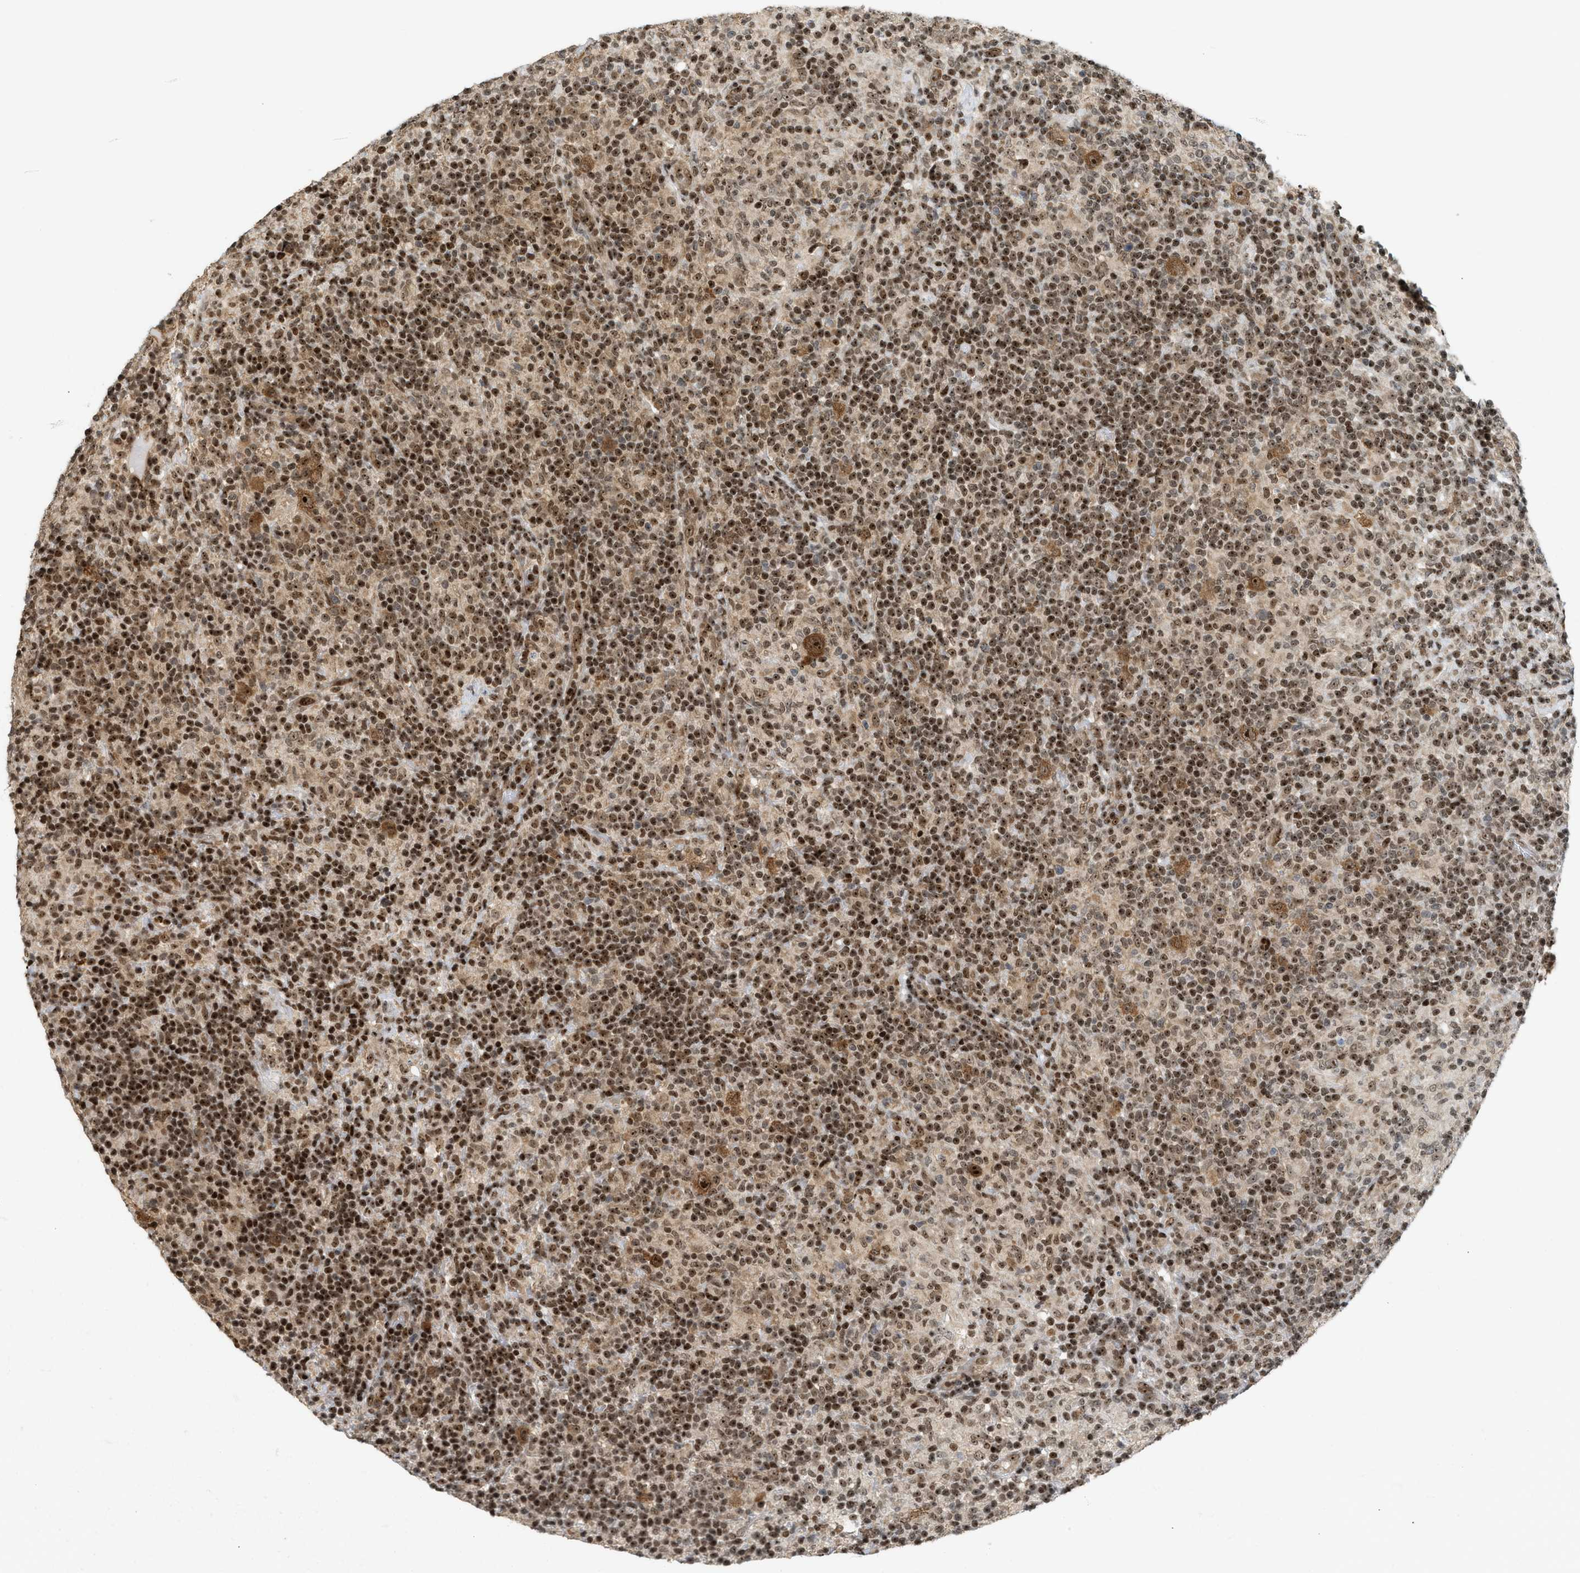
{"staining": {"intensity": "strong", "quantity": ">75%", "location": "cytoplasmic/membranous,nuclear"}, "tissue": "lymphoma", "cell_type": "Tumor cells", "image_type": "cancer", "snomed": [{"axis": "morphology", "description": "Hodgkin's disease, NOS"}, {"axis": "topography", "description": "Lymph node"}], "caption": "Tumor cells exhibit high levels of strong cytoplasmic/membranous and nuclear expression in approximately >75% of cells in human lymphoma.", "gene": "ZNF22", "patient": {"sex": "male", "age": 70}}